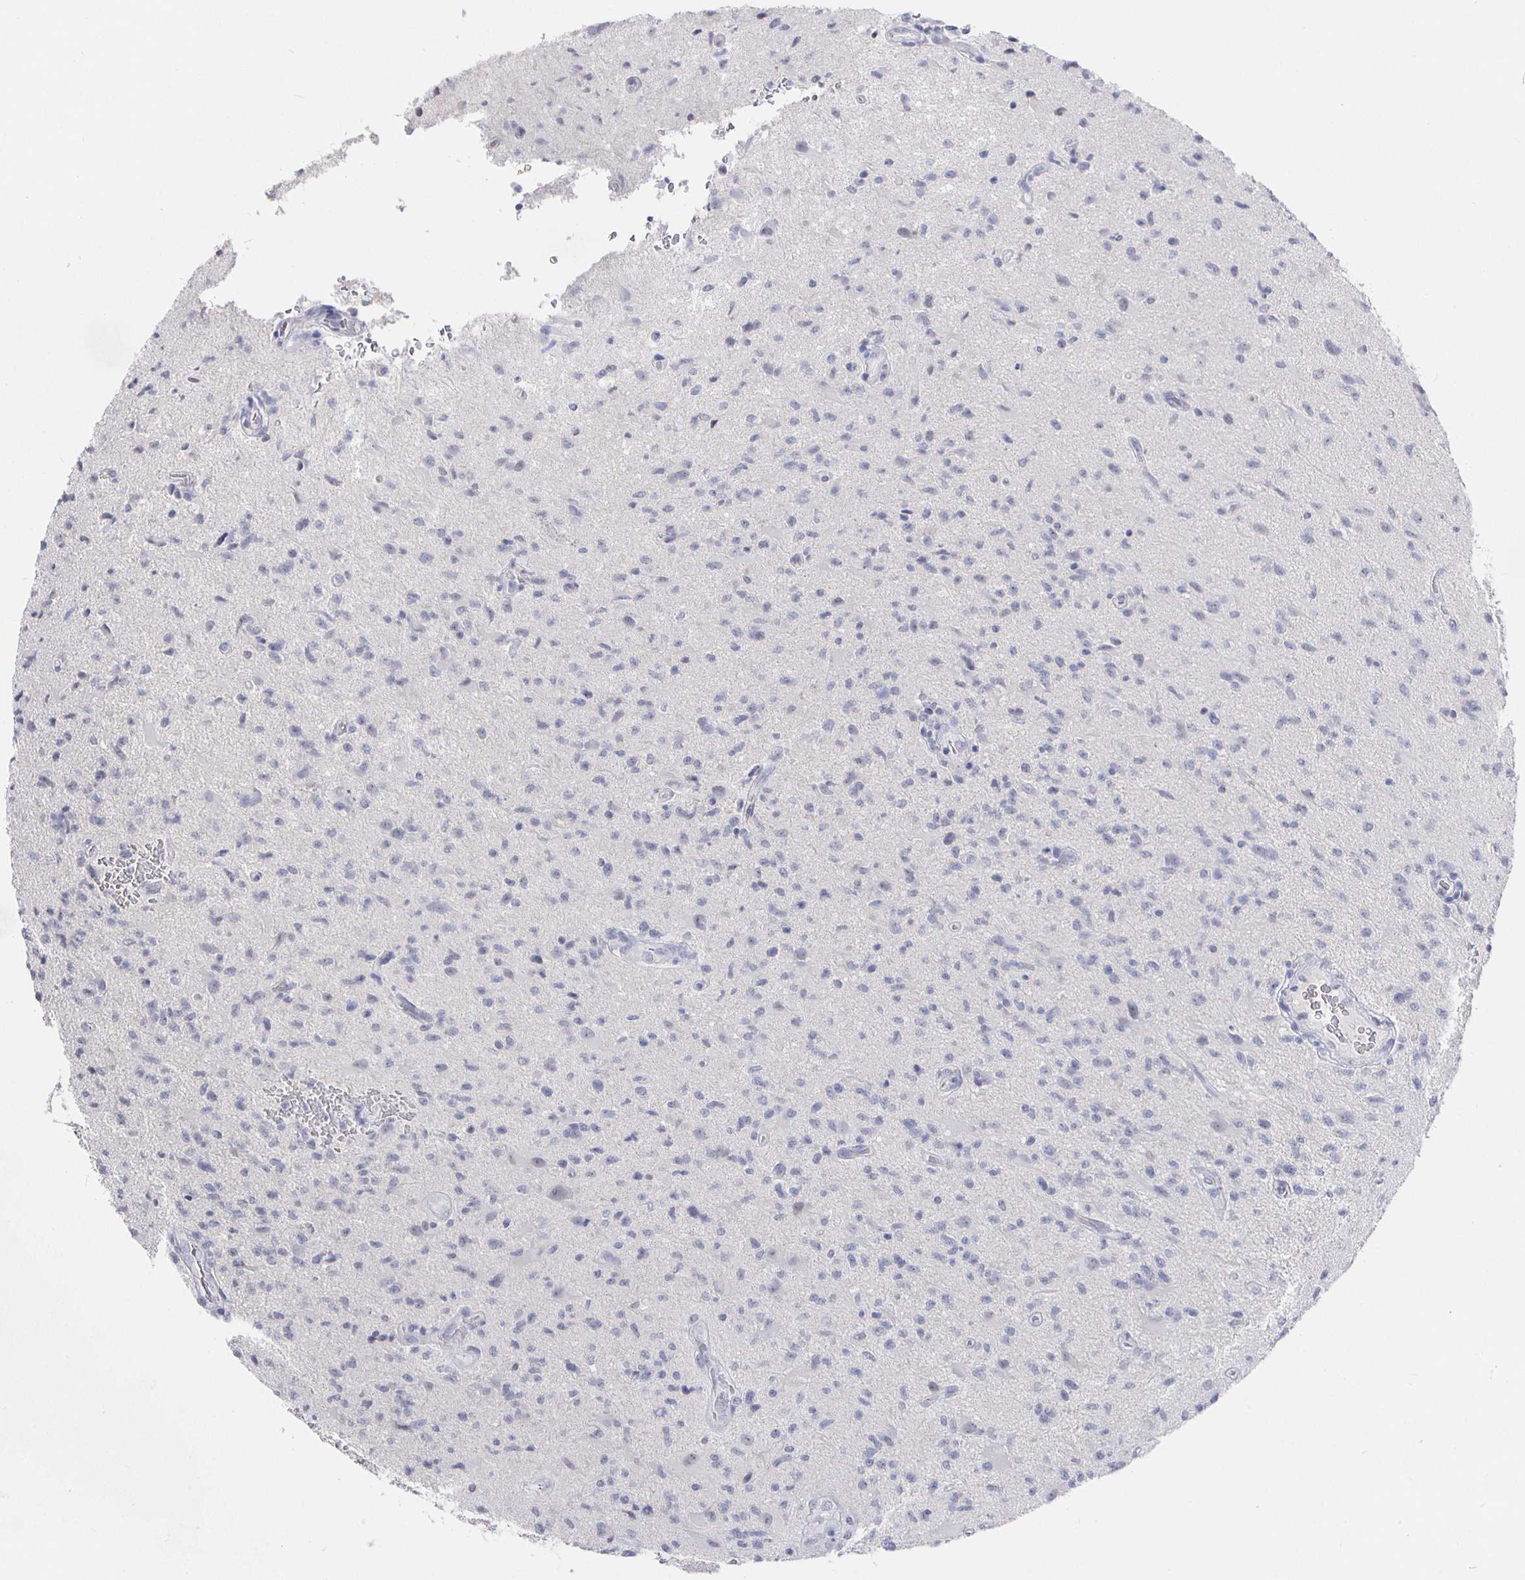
{"staining": {"intensity": "negative", "quantity": "none", "location": "none"}, "tissue": "glioma", "cell_type": "Tumor cells", "image_type": "cancer", "snomed": [{"axis": "morphology", "description": "Glioma, malignant, High grade"}, {"axis": "topography", "description": "Brain"}], "caption": "Tumor cells show no significant protein staining in glioma.", "gene": "LRRC23", "patient": {"sex": "male", "age": 67}}